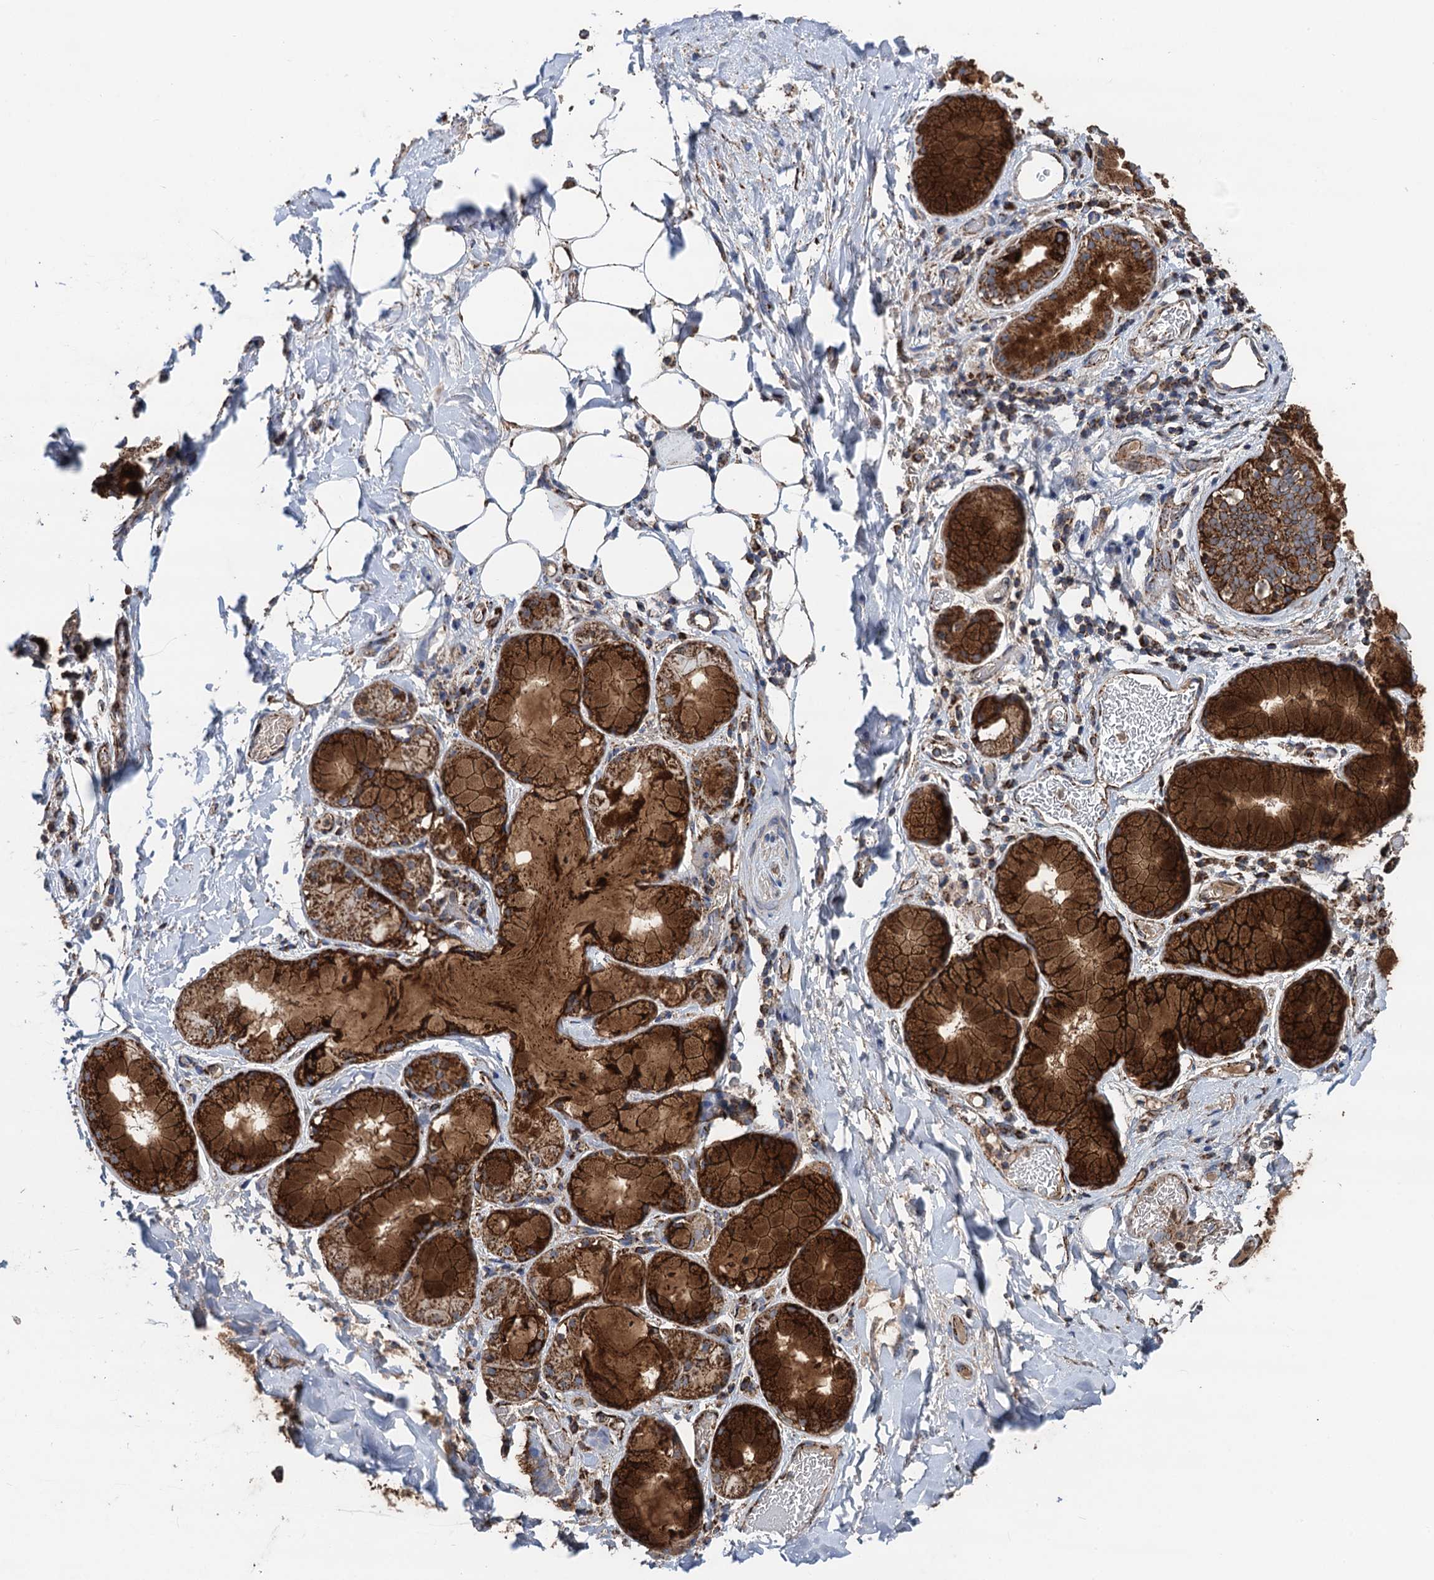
{"staining": {"intensity": "moderate", "quantity": ">75%", "location": "cytoplasmic/membranous"}, "tissue": "adipose tissue", "cell_type": "Adipocytes", "image_type": "normal", "snomed": [{"axis": "morphology", "description": "Normal tissue, NOS"}, {"axis": "topography", "description": "Lymph node"}, {"axis": "topography", "description": "Cartilage tissue"}, {"axis": "topography", "description": "Bronchus"}], "caption": "Protein analysis of benign adipose tissue displays moderate cytoplasmic/membranous staining in approximately >75% of adipocytes.", "gene": "DGLUCY", "patient": {"sex": "male", "age": 63}}